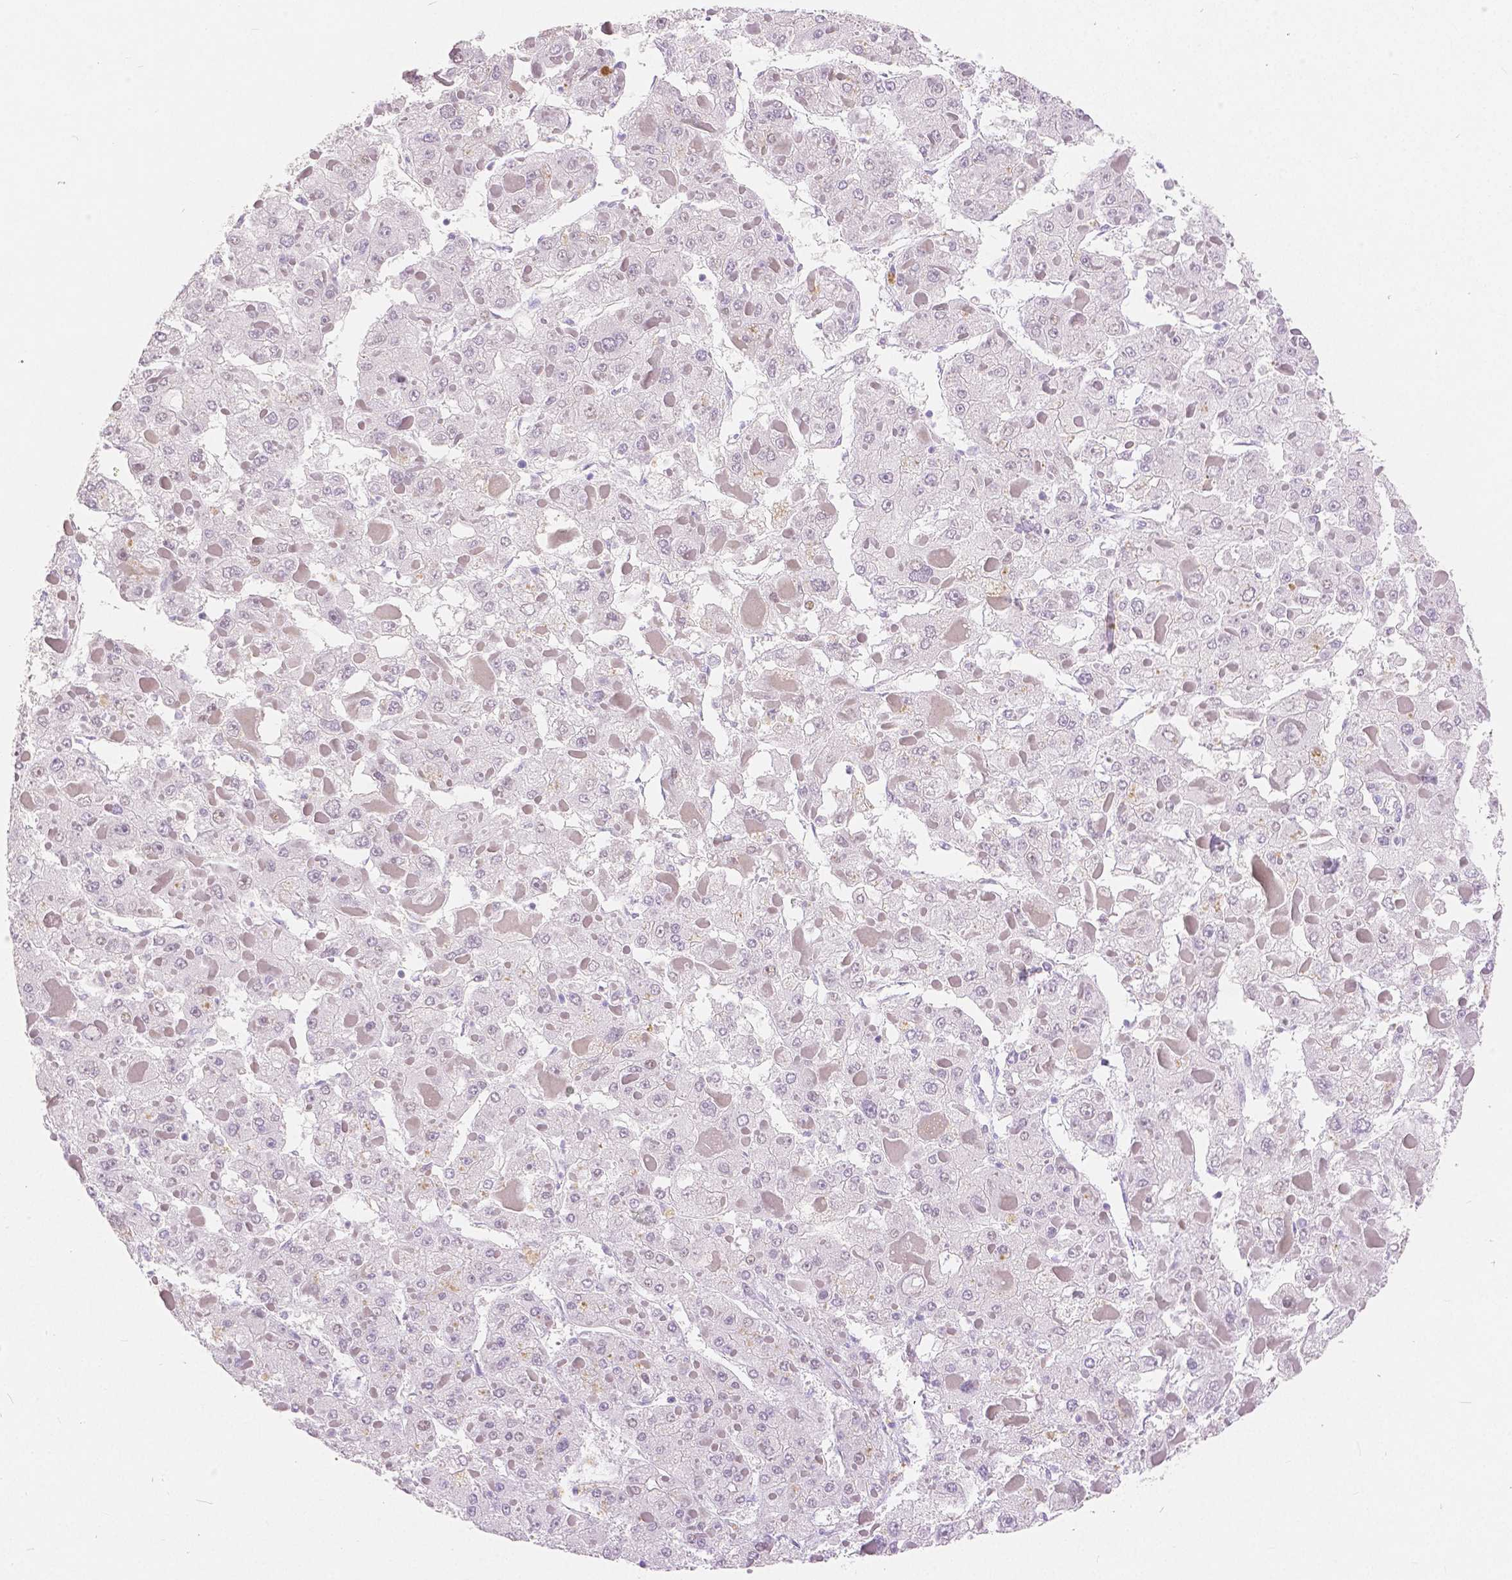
{"staining": {"intensity": "negative", "quantity": "none", "location": "none"}, "tissue": "liver cancer", "cell_type": "Tumor cells", "image_type": "cancer", "snomed": [{"axis": "morphology", "description": "Carcinoma, Hepatocellular, NOS"}, {"axis": "topography", "description": "Liver"}], "caption": "Immunohistochemical staining of liver hepatocellular carcinoma displays no significant expression in tumor cells.", "gene": "HNF1B", "patient": {"sex": "female", "age": 73}}